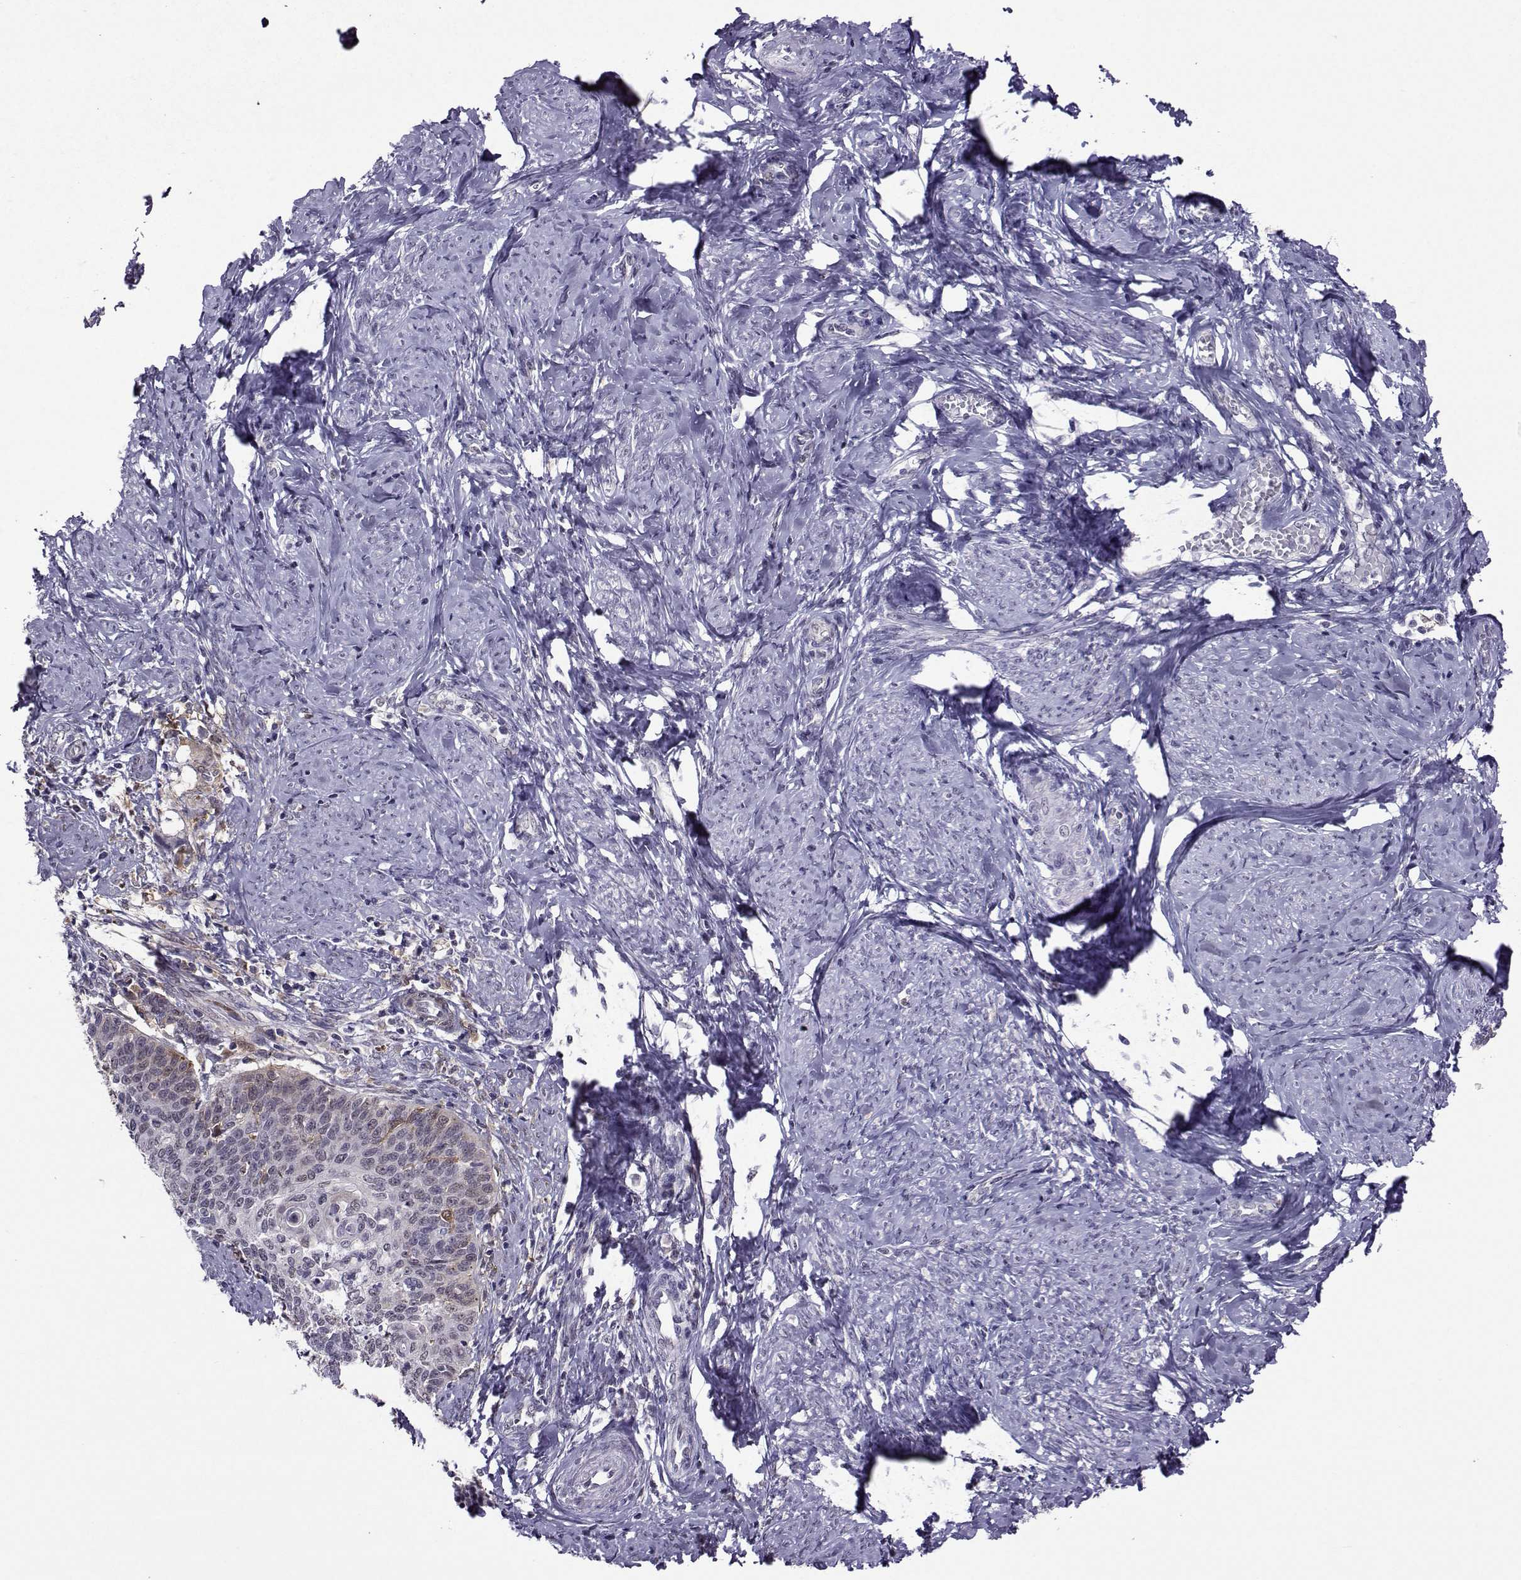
{"staining": {"intensity": "strong", "quantity": "25%-75%", "location": "cytoplasmic/membranous"}, "tissue": "cervical cancer", "cell_type": "Tumor cells", "image_type": "cancer", "snomed": [{"axis": "morphology", "description": "Normal tissue, NOS"}, {"axis": "morphology", "description": "Squamous cell carcinoma, NOS"}, {"axis": "topography", "description": "Cervix"}], "caption": "Approximately 25%-75% of tumor cells in squamous cell carcinoma (cervical) exhibit strong cytoplasmic/membranous protein positivity as visualized by brown immunohistochemical staining.", "gene": "DDX20", "patient": {"sex": "female", "age": 39}}